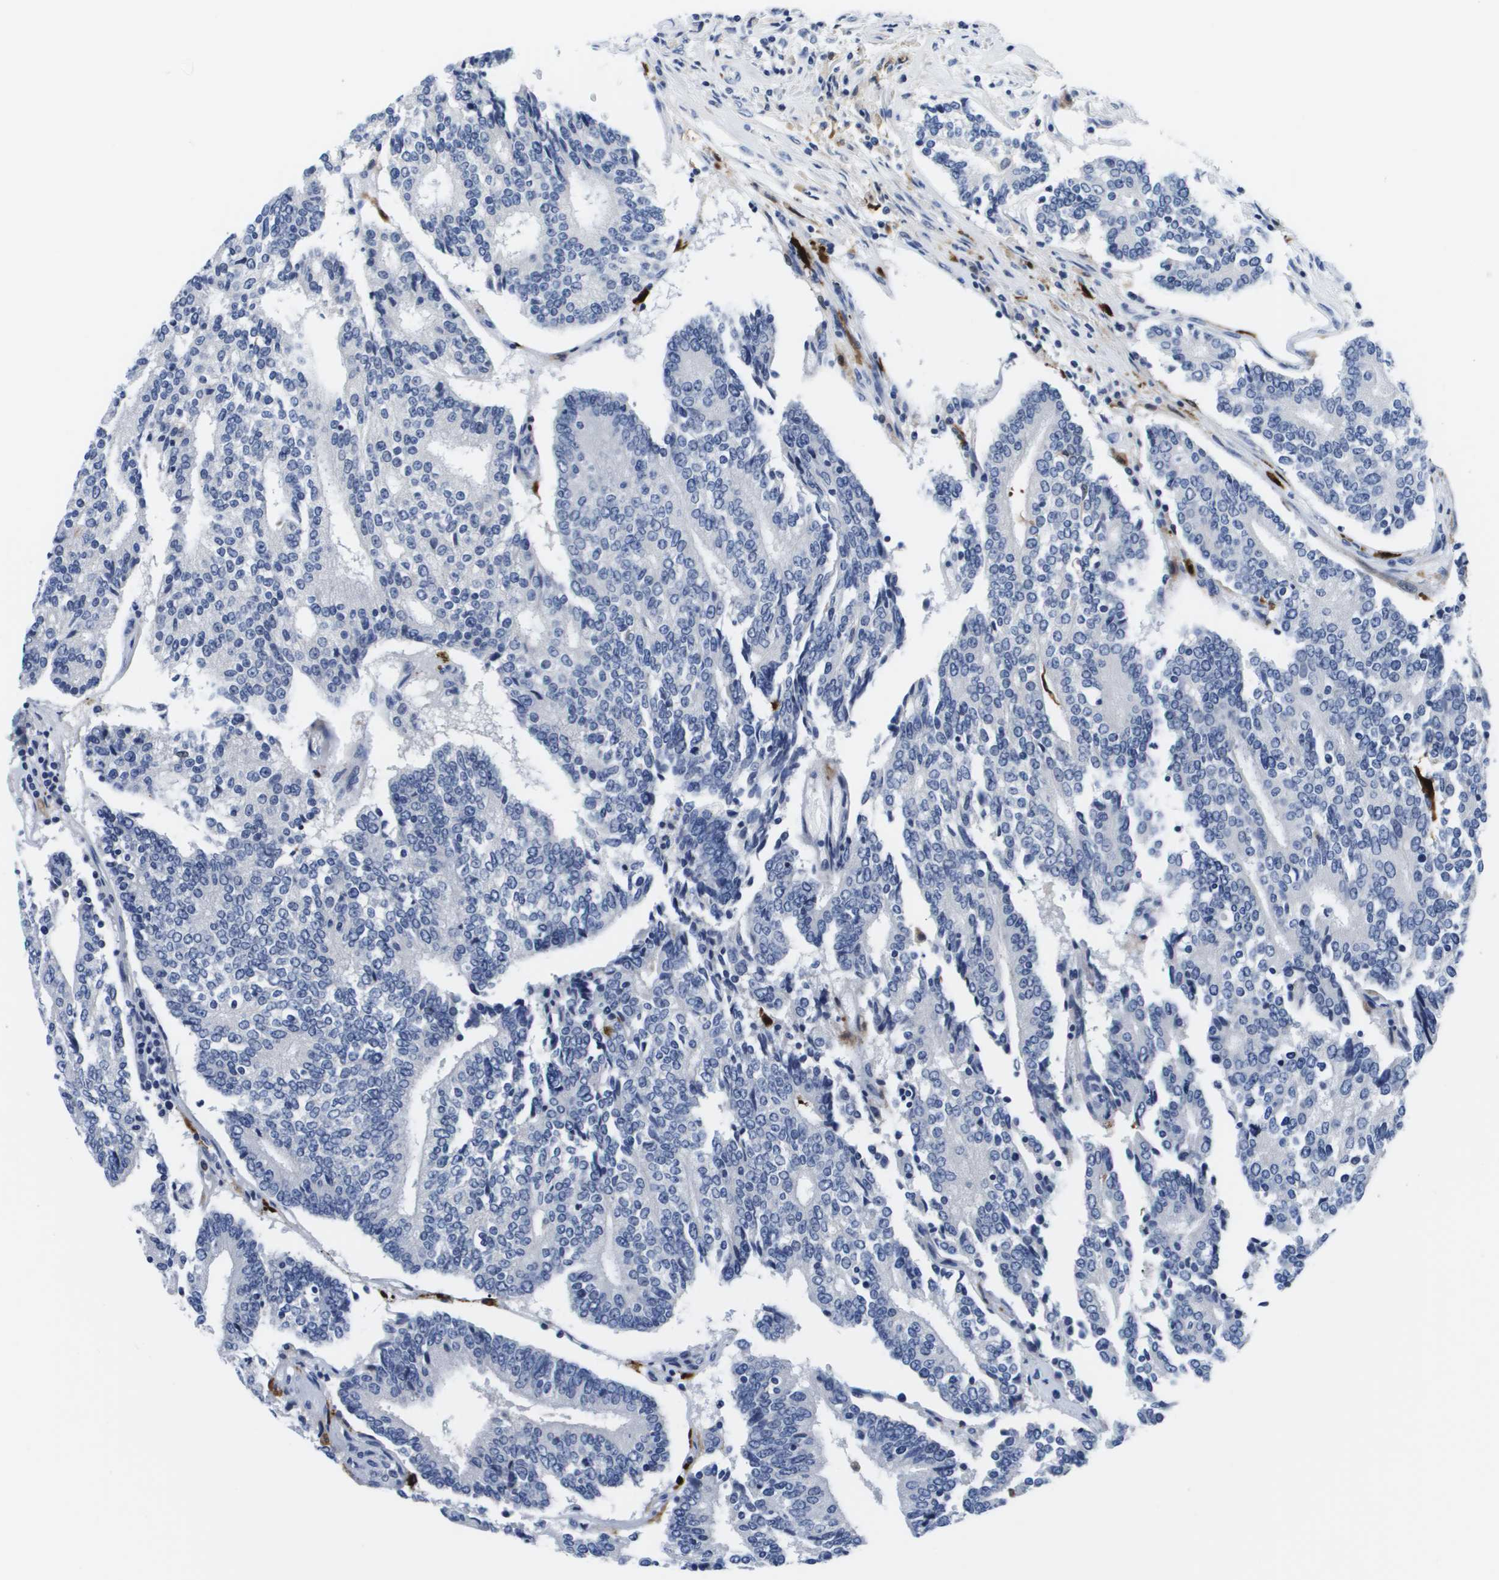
{"staining": {"intensity": "negative", "quantity": "none", "location": "none"}, "tissue": "prostate cancer", "cell_type": "Tumor cells", "image_type": "cancer", "snomed": [{"axis": "morphology", "description": "Normal tissue, NOS"}, {"axis": "morphology", "description": "Adenocarcinoma, High grade"}, {"axis": "topography", "description": "Prostate"}, {"axis": "topography", "description": "Seminal veicle"}], "caption": "High power microscopy micrograph of an IHC image of prostate cancer, revealing no significant staining in tumor cells.", "gene": "HMOX1", "patient": {"sex": "male", "age": 55}}